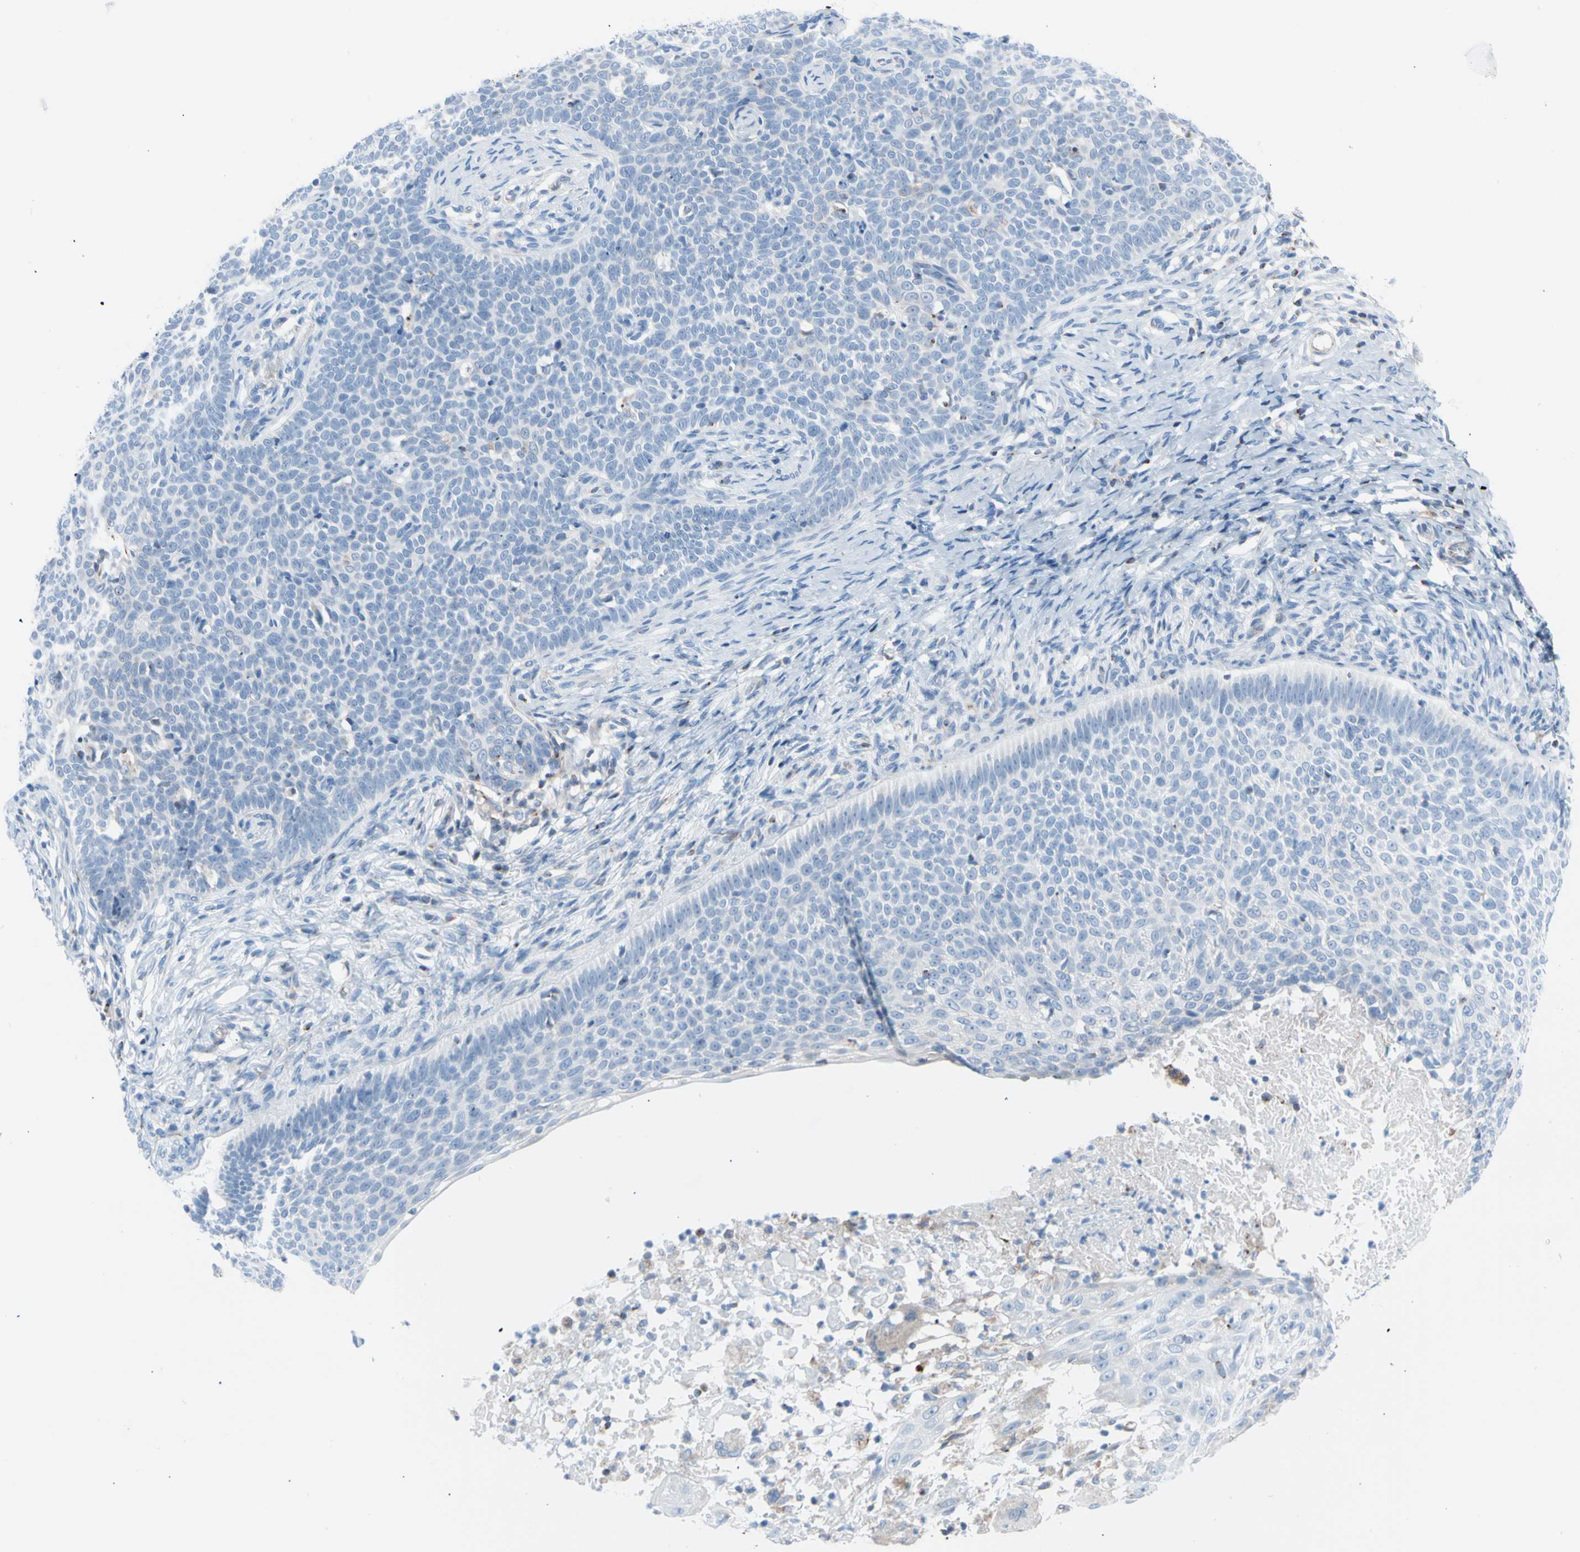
{"staining": {"intensity": "negative", "quantity": "none", "location": "none"}, "tissue": "skin cancer", "cell_type": "Tumor cells", "image_type": "cancer", "snomed": [{"axis": "morphology", "description": "Normal tissue, NOS"}, {"axis": "morphology", "description": "Basal cell carcinoma"}, {"axis": "topography", "description": "Skin"}], "caption": "This is an immunohistochemistry (IHC) image of skin cancer (basal cell carcinoma). There is no positivity in tumor cells.", "gene": "HK1", "patient": {"sex": "male", "age": 87}}